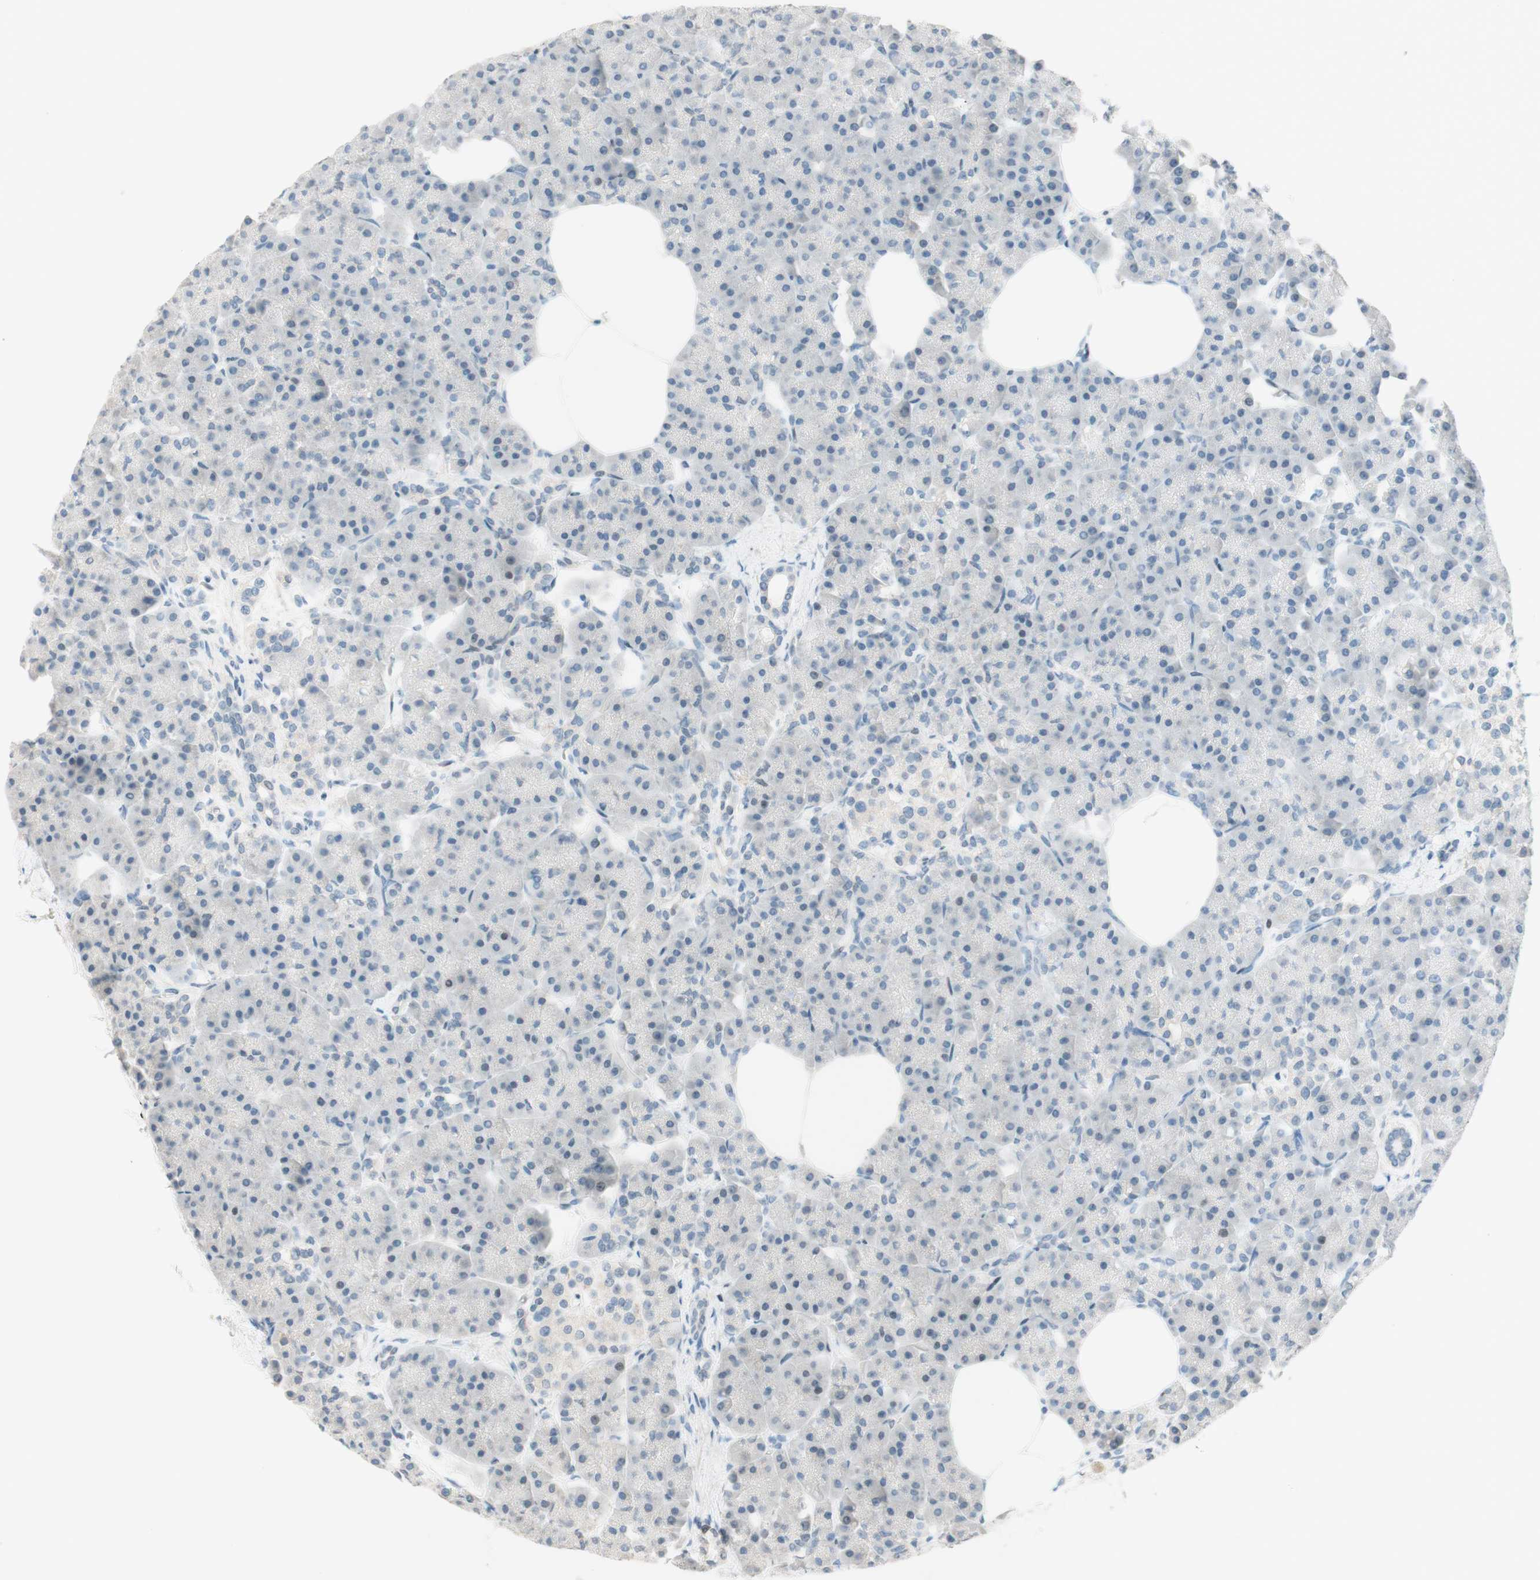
{"staining": {"intensity": "negative", "quantity": "none", "location": "none"}, "tissue": "pancreas", "cell_type": "Exocrine glandular cells", "image_type": "normal", "snomed": [{"axis": "morphology", "description": "Normal tissue, NOS"}, {"axis": "topography", "description": "Pancreas"}], "caption": "Human pancreas stained for a protein using immunohistochemistry reveals no expression in exocrine glandular cells.", "gene": "JPH1", "patient": {"sex": "female", "age": 70}}